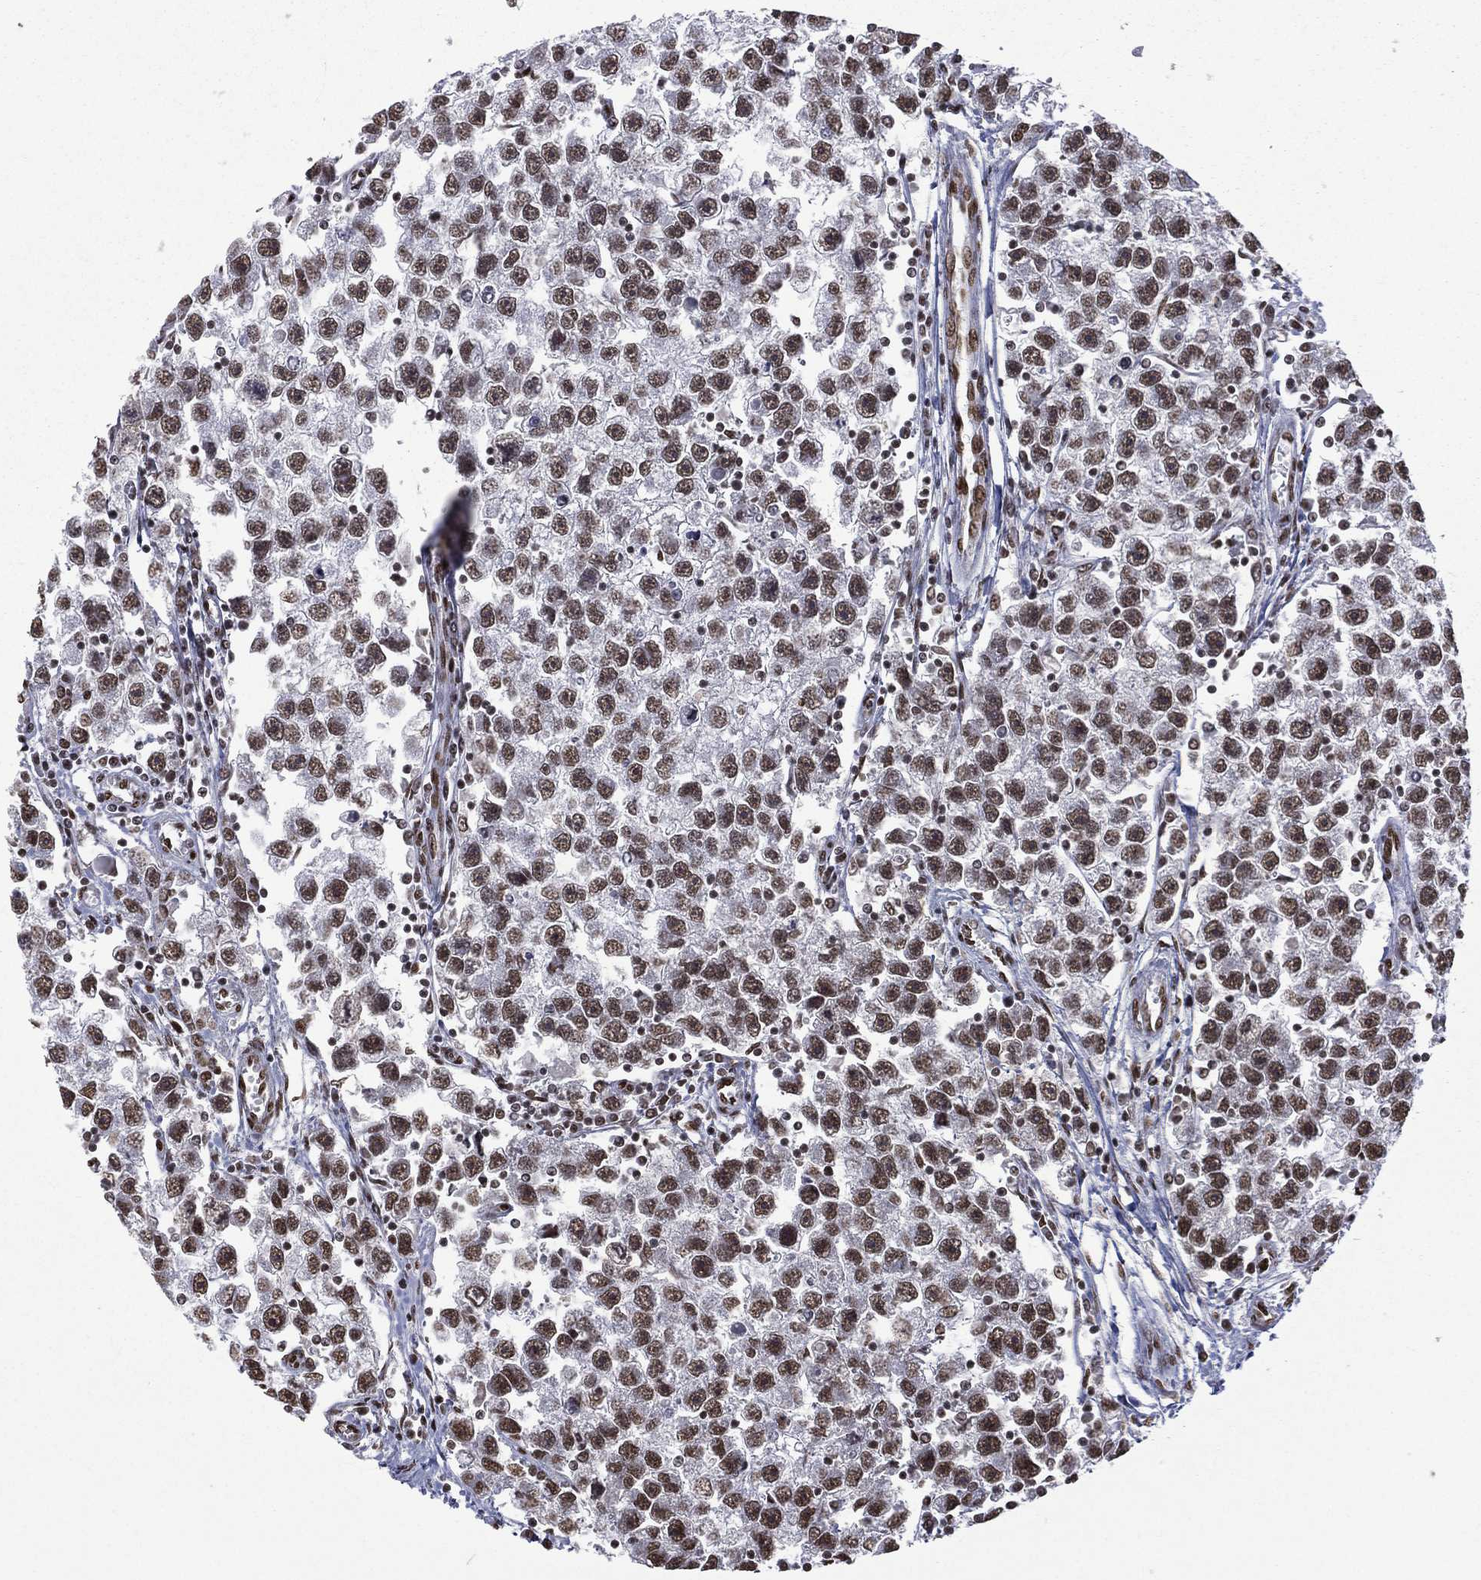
{"staining": {"intensity": "moderate", "quantity": ">75%", "location": "nuclear"}, "tissue": "testis cancer", "cell_type": "Tumor cells", "image_type": "cancer", "snomed": [{"axis": "morphology", "description": "Seminoma, NOS"}, {"axis": "topography", "description": "Testis"}], "caption": "Testis cancer stained with DAB (3,3'-diaminobenzidine) IHC exhibits medium levels of moderate nuclear expression in approximately >75% of tumor cells.", "gene": "C5orf24", "patient": {"sex": "male", "age": 30}}